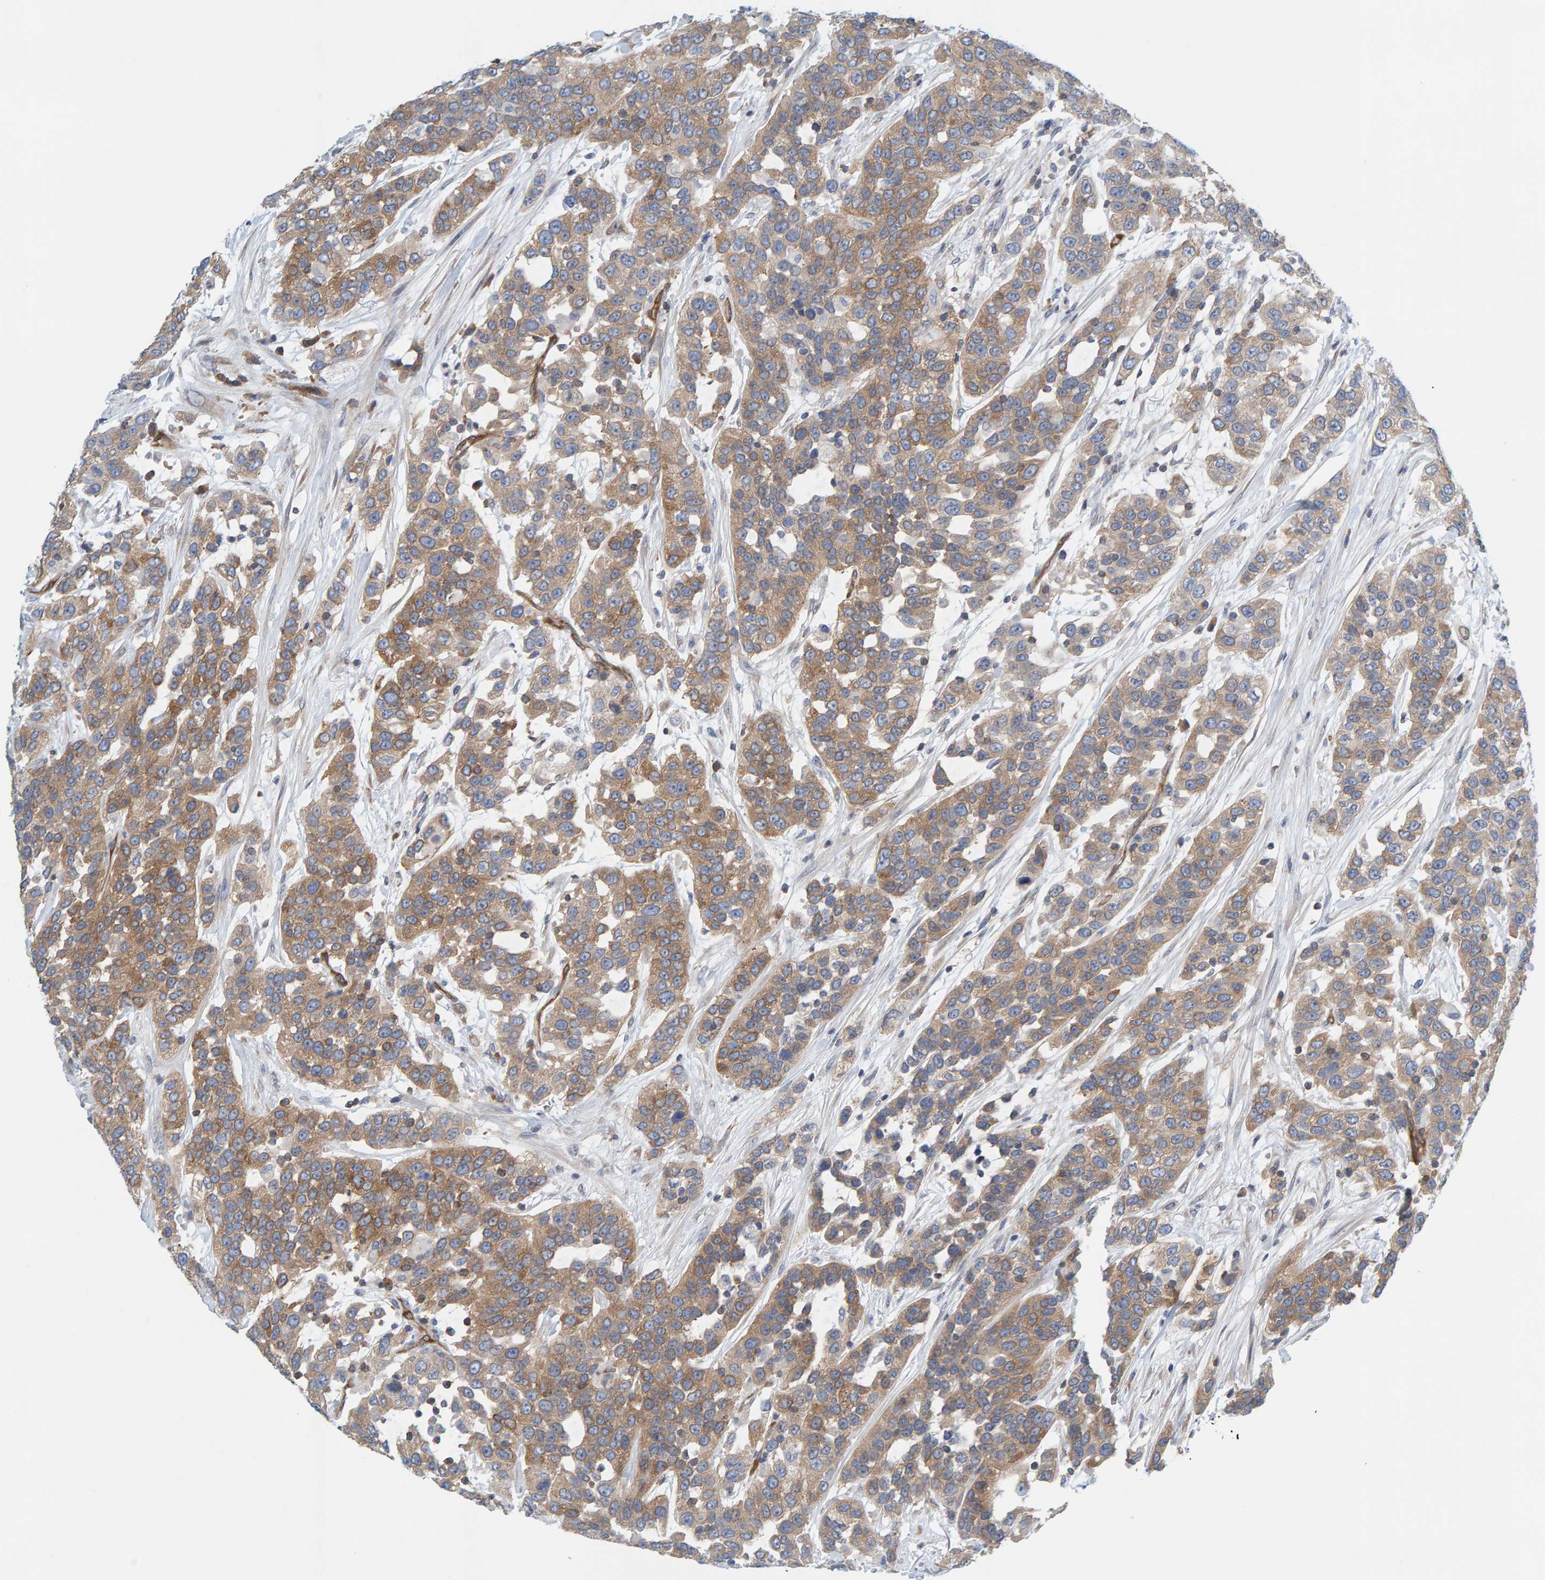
{"staining": {"intensity": "moderate", "quantity": ">75%", "location": "cytoplasmic/membranous"}, "tissue": "urothelial cancer", "cell_type": "Tumor cells", "image_type": "cancer", "snomed": [{"axis": "morphology", "description": "Urothelial carcinoma, High grade"}, {"axis": "topography", "description": "Urinary bladder"}], "caption": "DAB immunohistochemical staining of urothelial carcinoma (high-grade) displays moderate cytoplasmic/membranous protein expression in about >75% of tumor cells. (Brightfield microscopy of DAB IHC at high magnification).", "gene": "PRKD2", "patient": {"sex": "female", "age": 80}}